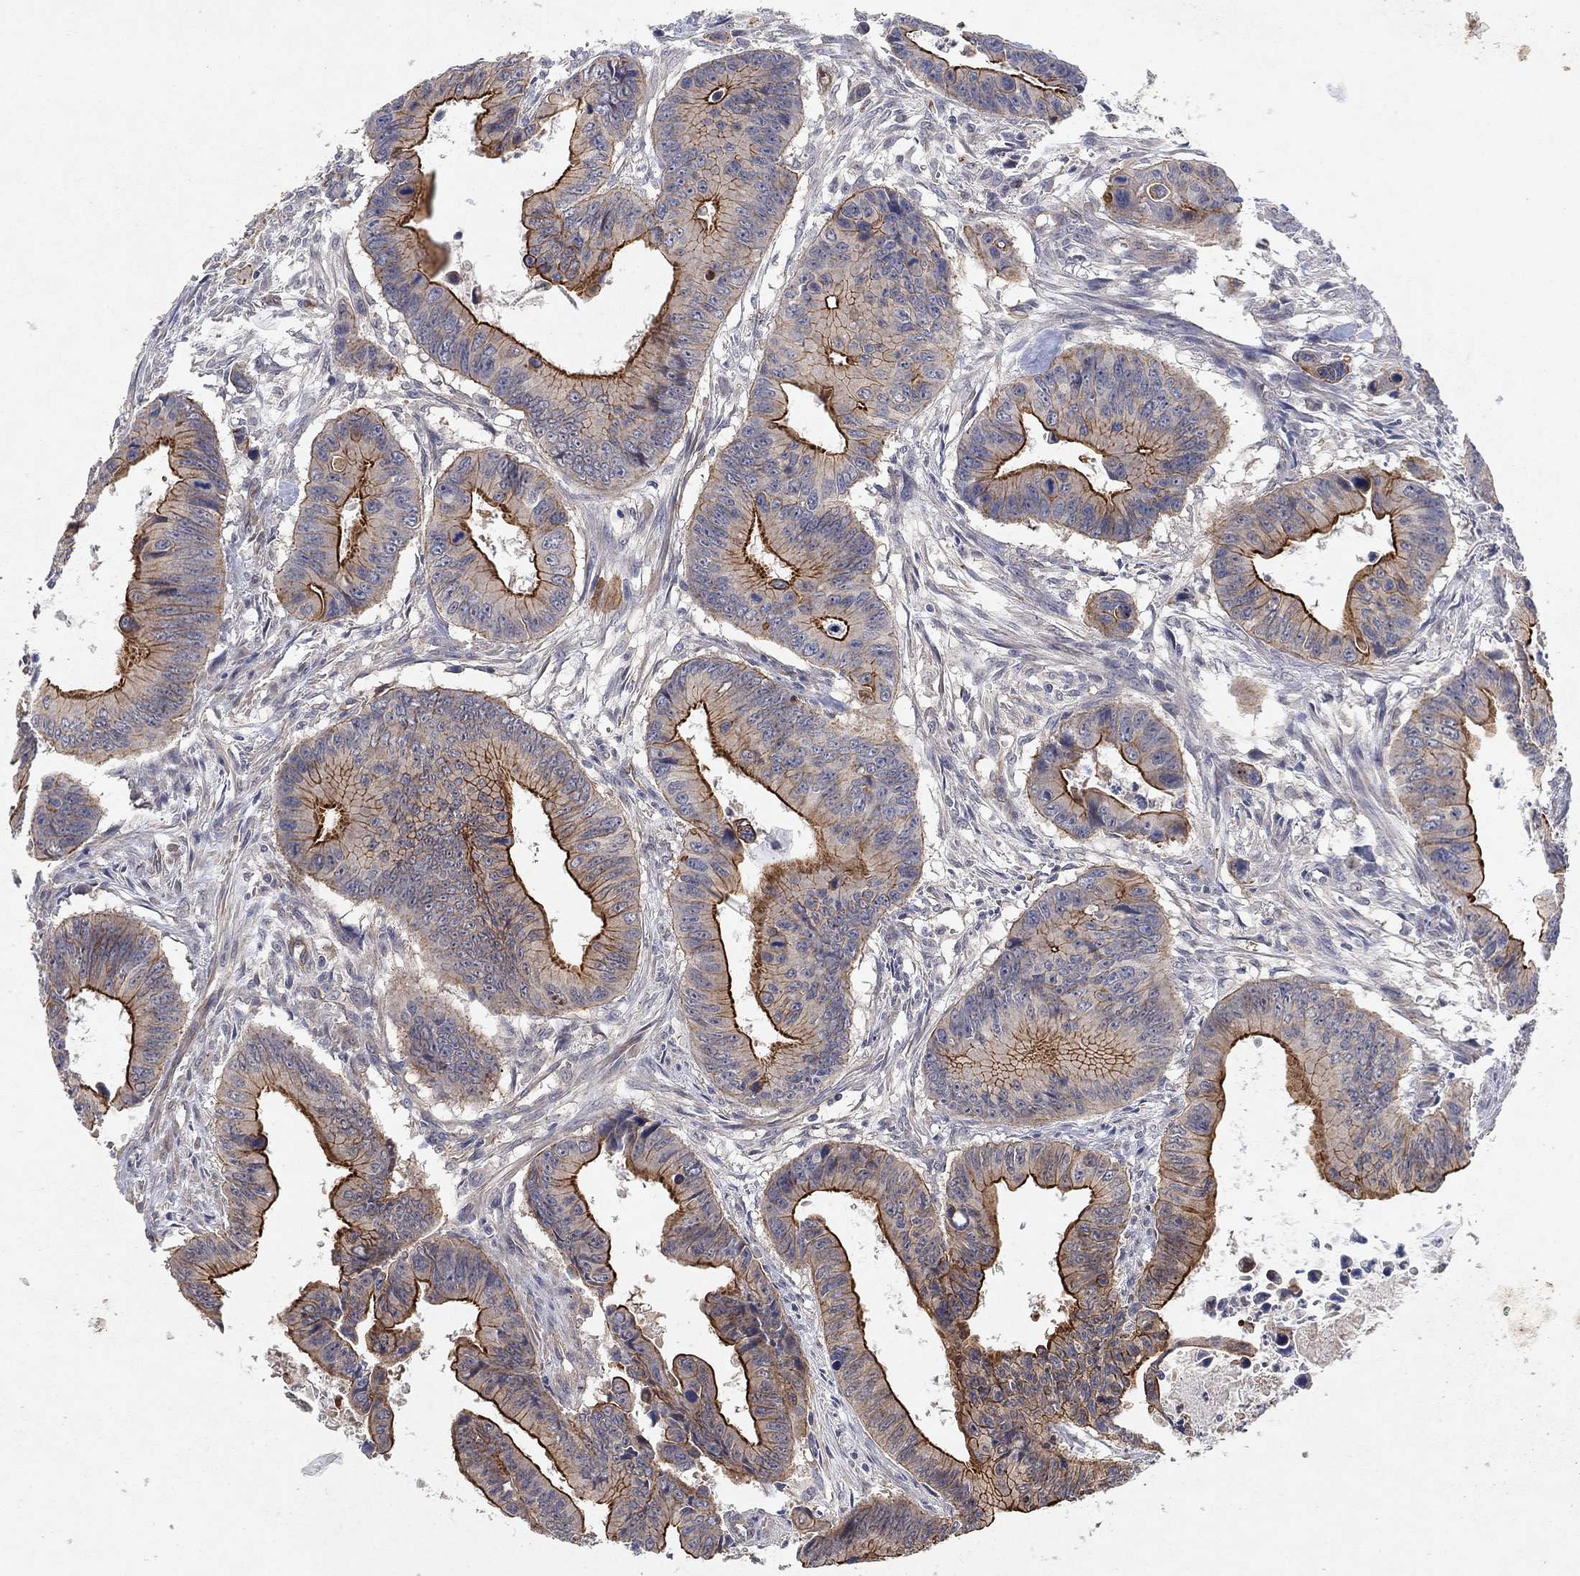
{"staining": {"intensity": "strong", "quantity": "<25%", "location": "cytoplasmic/membranous"}, "tissue": "colorectal cancer", "cell_type": "Tumor cells", "image_type": "cancer", "snomed": [{"axis": "morphology", "description": "Adenocarcinoma, NOS"}, {"axis": "topography", "description": "Colon"}], "caption": "A high-resolution image shows immunohistochemistry (IHC) staining of colorectal cancer, which exhibits strong cytoplasmic/membranous staining in about <25% of tumor cells. Using DAB (brown) and hematoxylin (blue) stains, captured at high magnification using brightfield microscopy.", "gene": "MCUR1", "patient": {"sex": "female", "age": 87}}